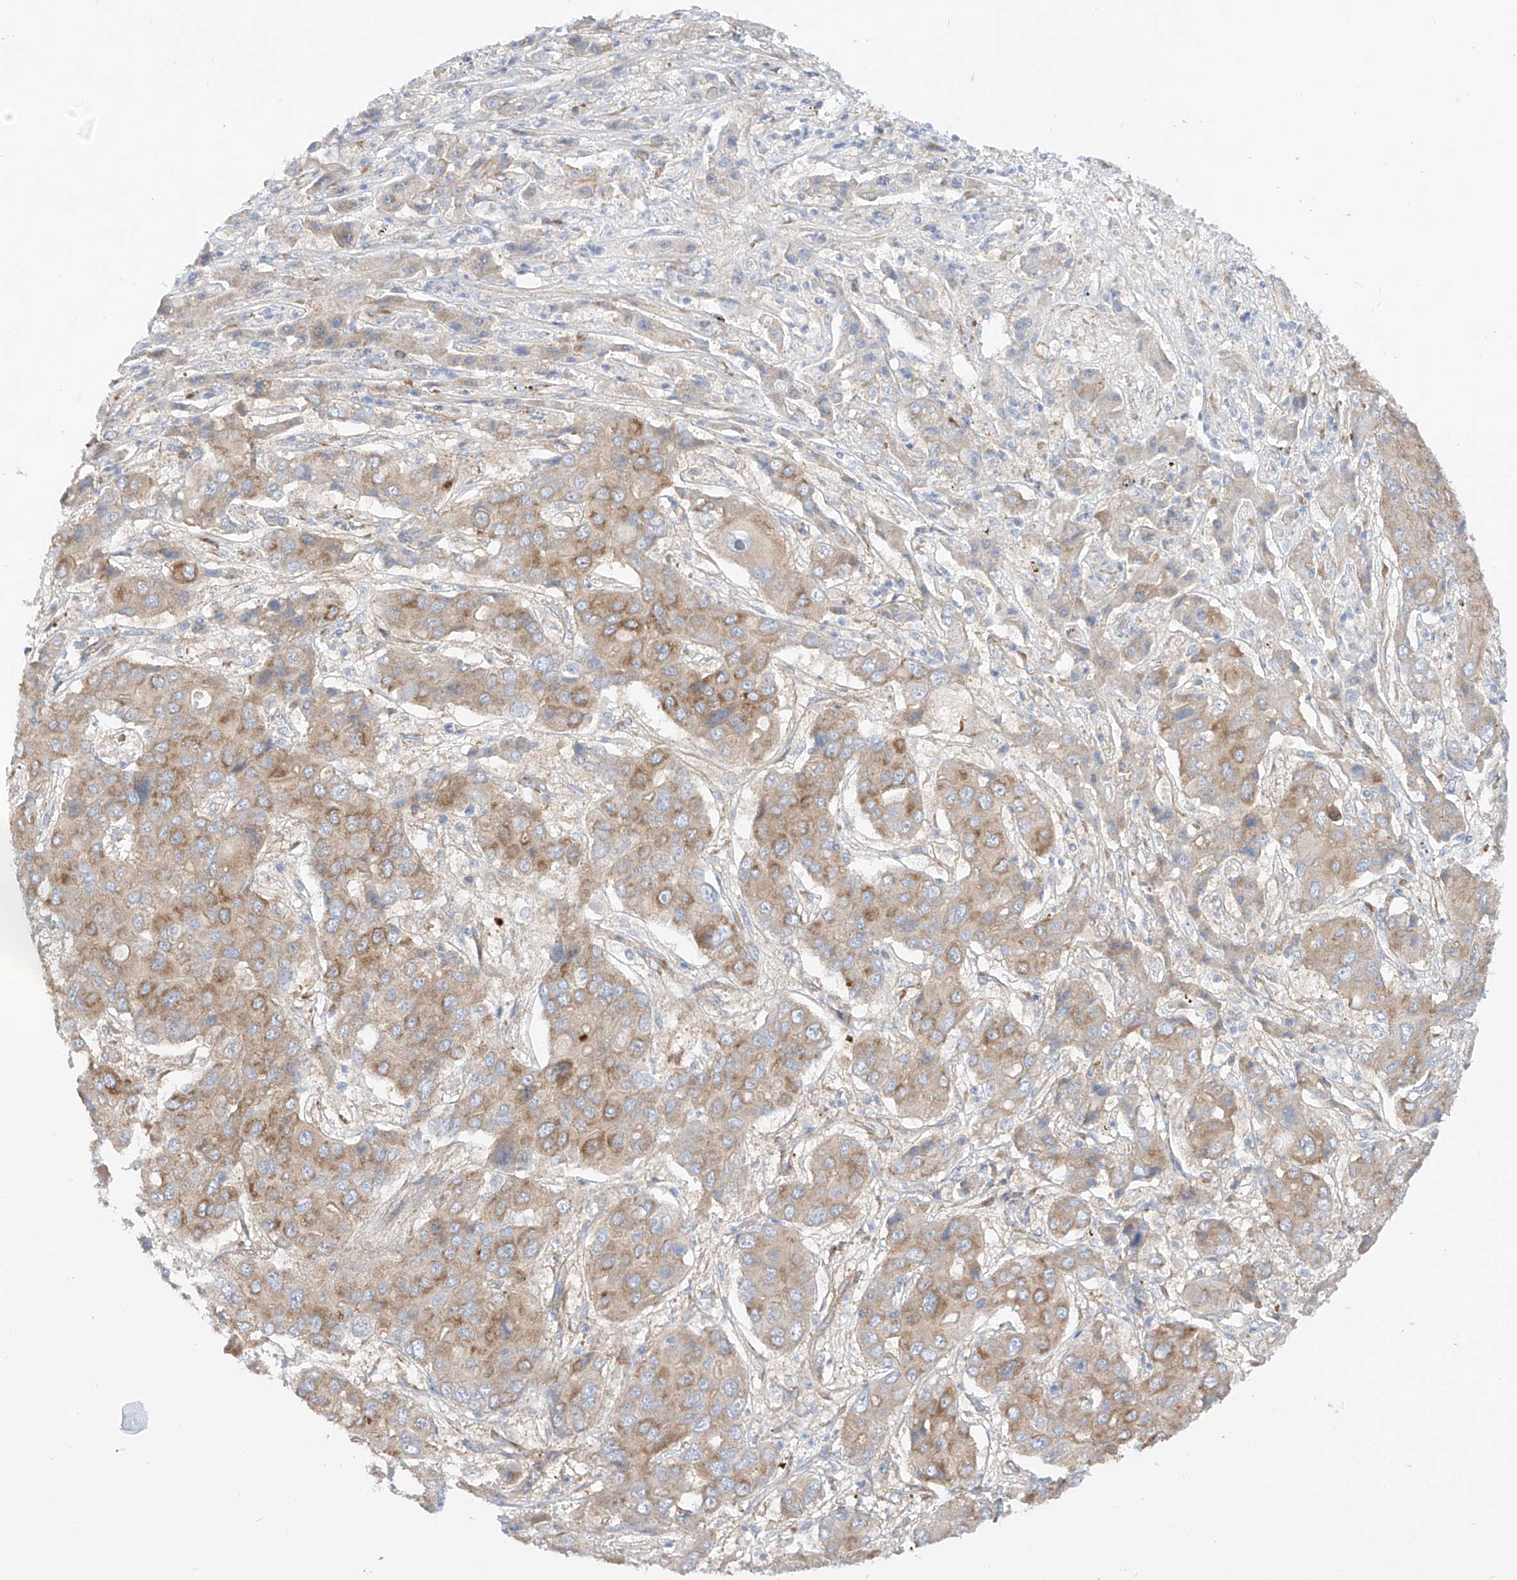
{"staining": {"intensity": "moderate", "quantity": "<25%", "location": "cytoplasmic/membranous"}, "tissue": "liver cancer", "cell_type": "Tumor cells", "image_type": "cancer", "snomed": [{"axis": "morphology", "description": "Cholangiocarcinoma"}, {"axis": "topography", "description": "Liver"}], "caption": "A high-resolution micrograph shows immunohistochemistry (IHC) staining of liver cholangiocarcinoma, which demonstrates moderate cytoplasmic/membranous expression in approximately <25% of tumor cells.", "gene": "LCA5", "patient": {"sex": "male", "age": 67}}